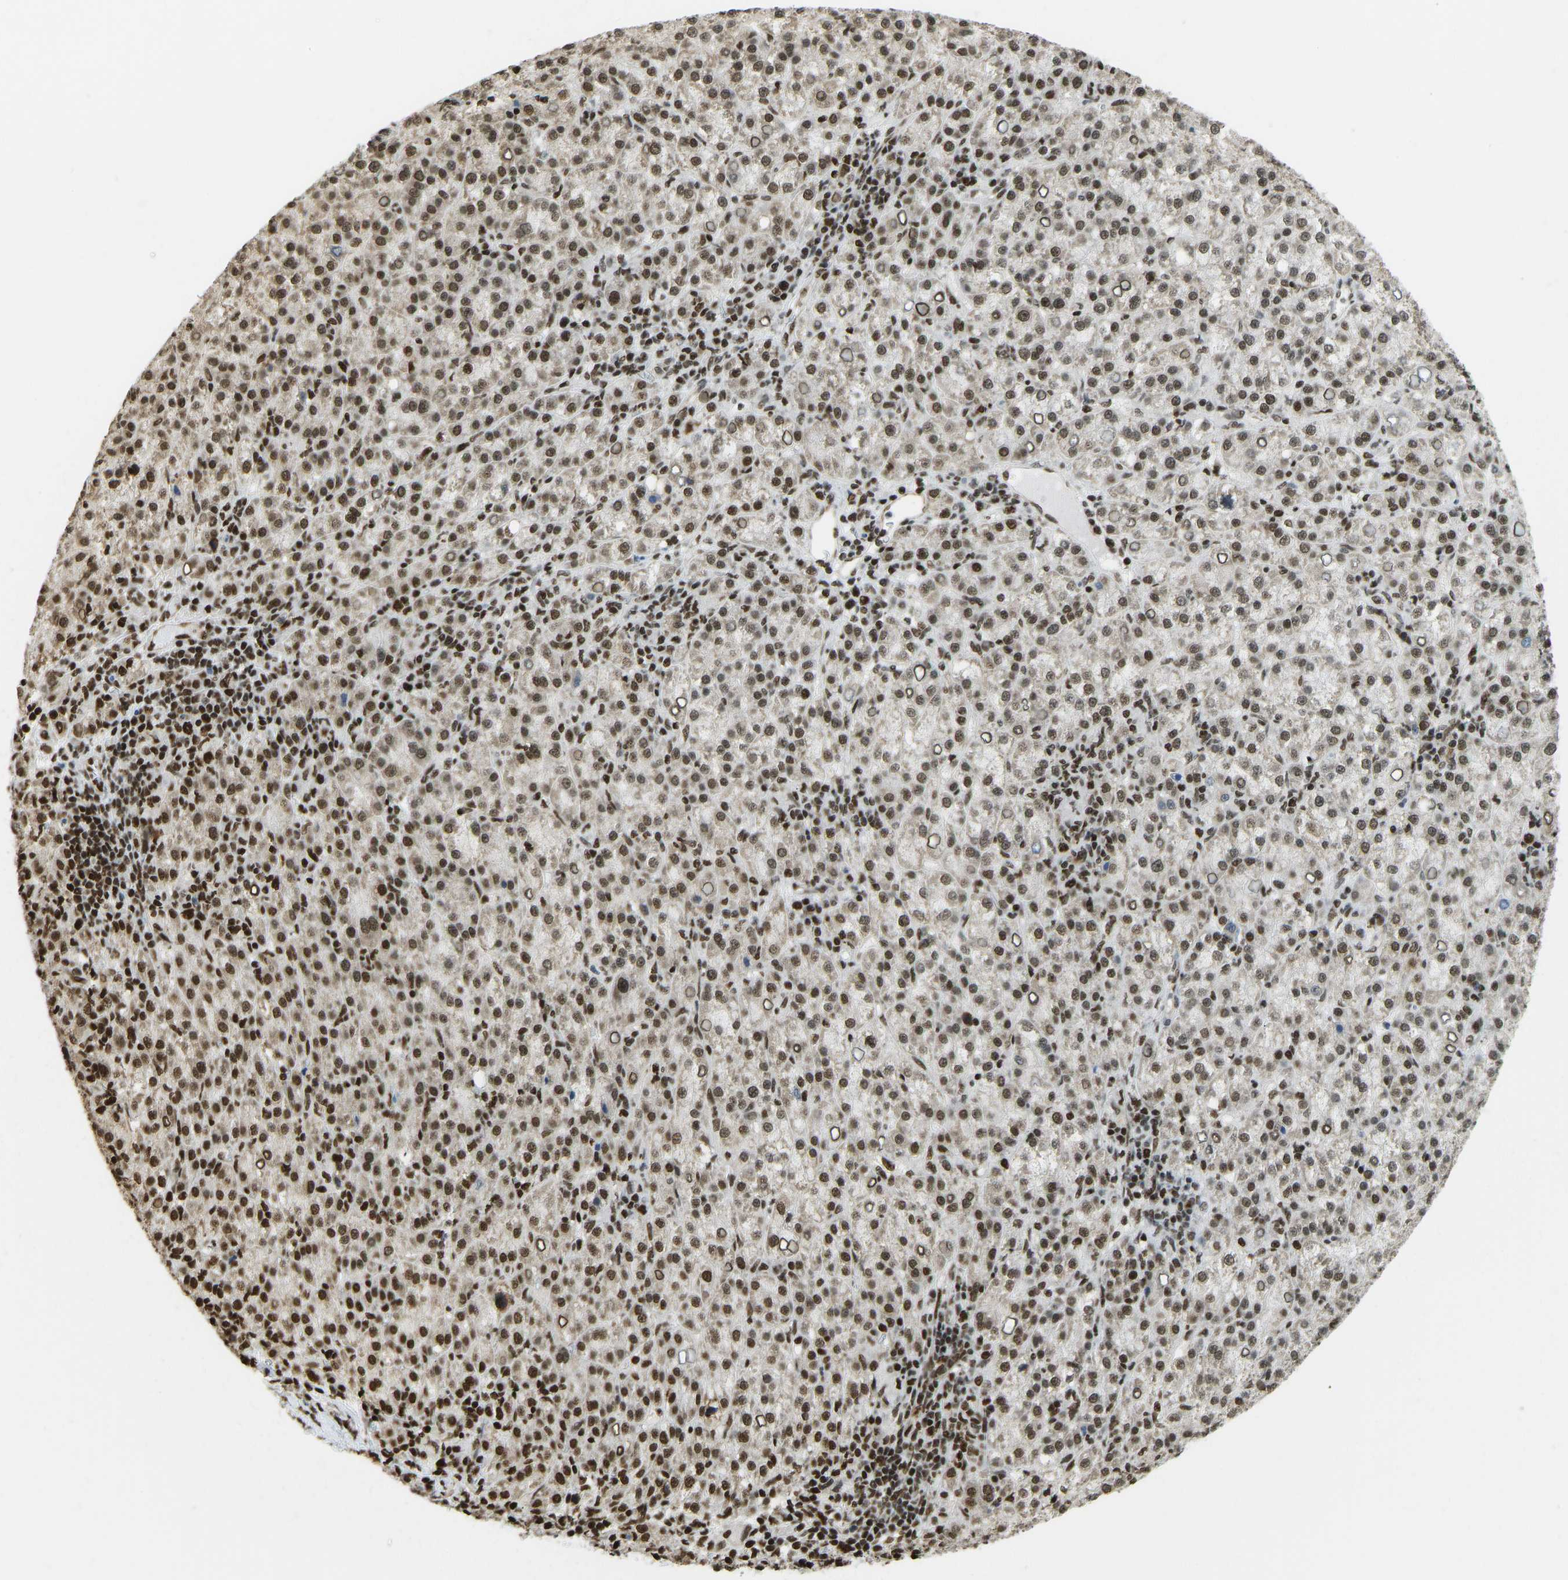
{"staining": {"intensity": "strong", "quantity": "25%-75%", "location": "nuclear"}, "tissue": "liver cancer", "cell_type": "Tumor cells", "image_type": "cancer", "snomed": [{"axis": "morphology", "description": "Carcinoma, Hepatocellular, NOS"}, {"axis": "topography", "description": "Liver"}], "caption": "Tumor cells exhibit high levels of strong nuclear expression in about 25%-75% of cells in liver cancer (hepatocellular carcinoma).", "gene": "ZSCAN20", "patient": {"sex": "female", "age": 58}}